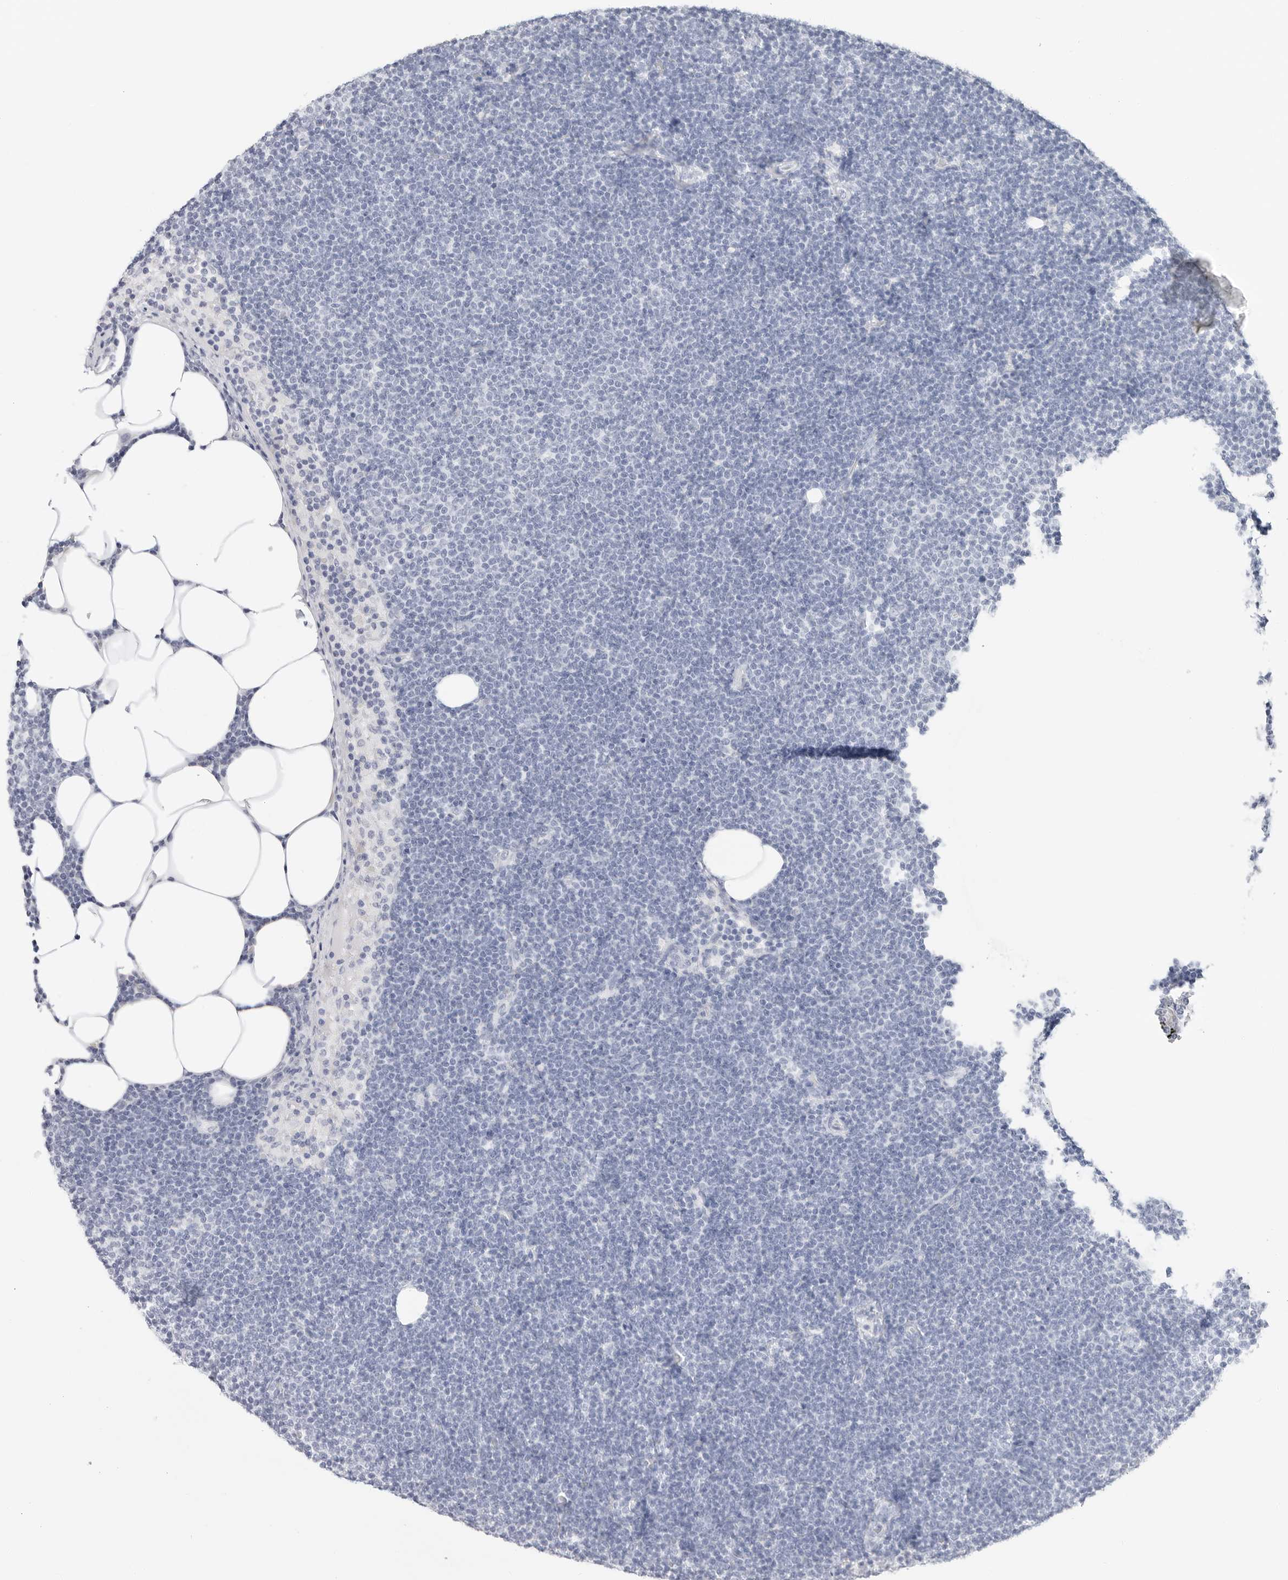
{"staining": {"intensity": "negative", "quantity": "none", "location": "none"}, "tissue": "lymphoma", "cell_type": "Tumor cells", "image_type": "cancer", "snomed": [{"axis": "morphology", "description": "Malignant lymphoma, non-Hodgkin's type, Low grade"}, {"axis": "topography", "description": "Lymph node"}], "caption": "This is an immunohistochemistry micrograph of lymphoma. There is no positivity in tumor cells.", "gene": "TFF2", "patient": {"sex": "female", "age": 53}}